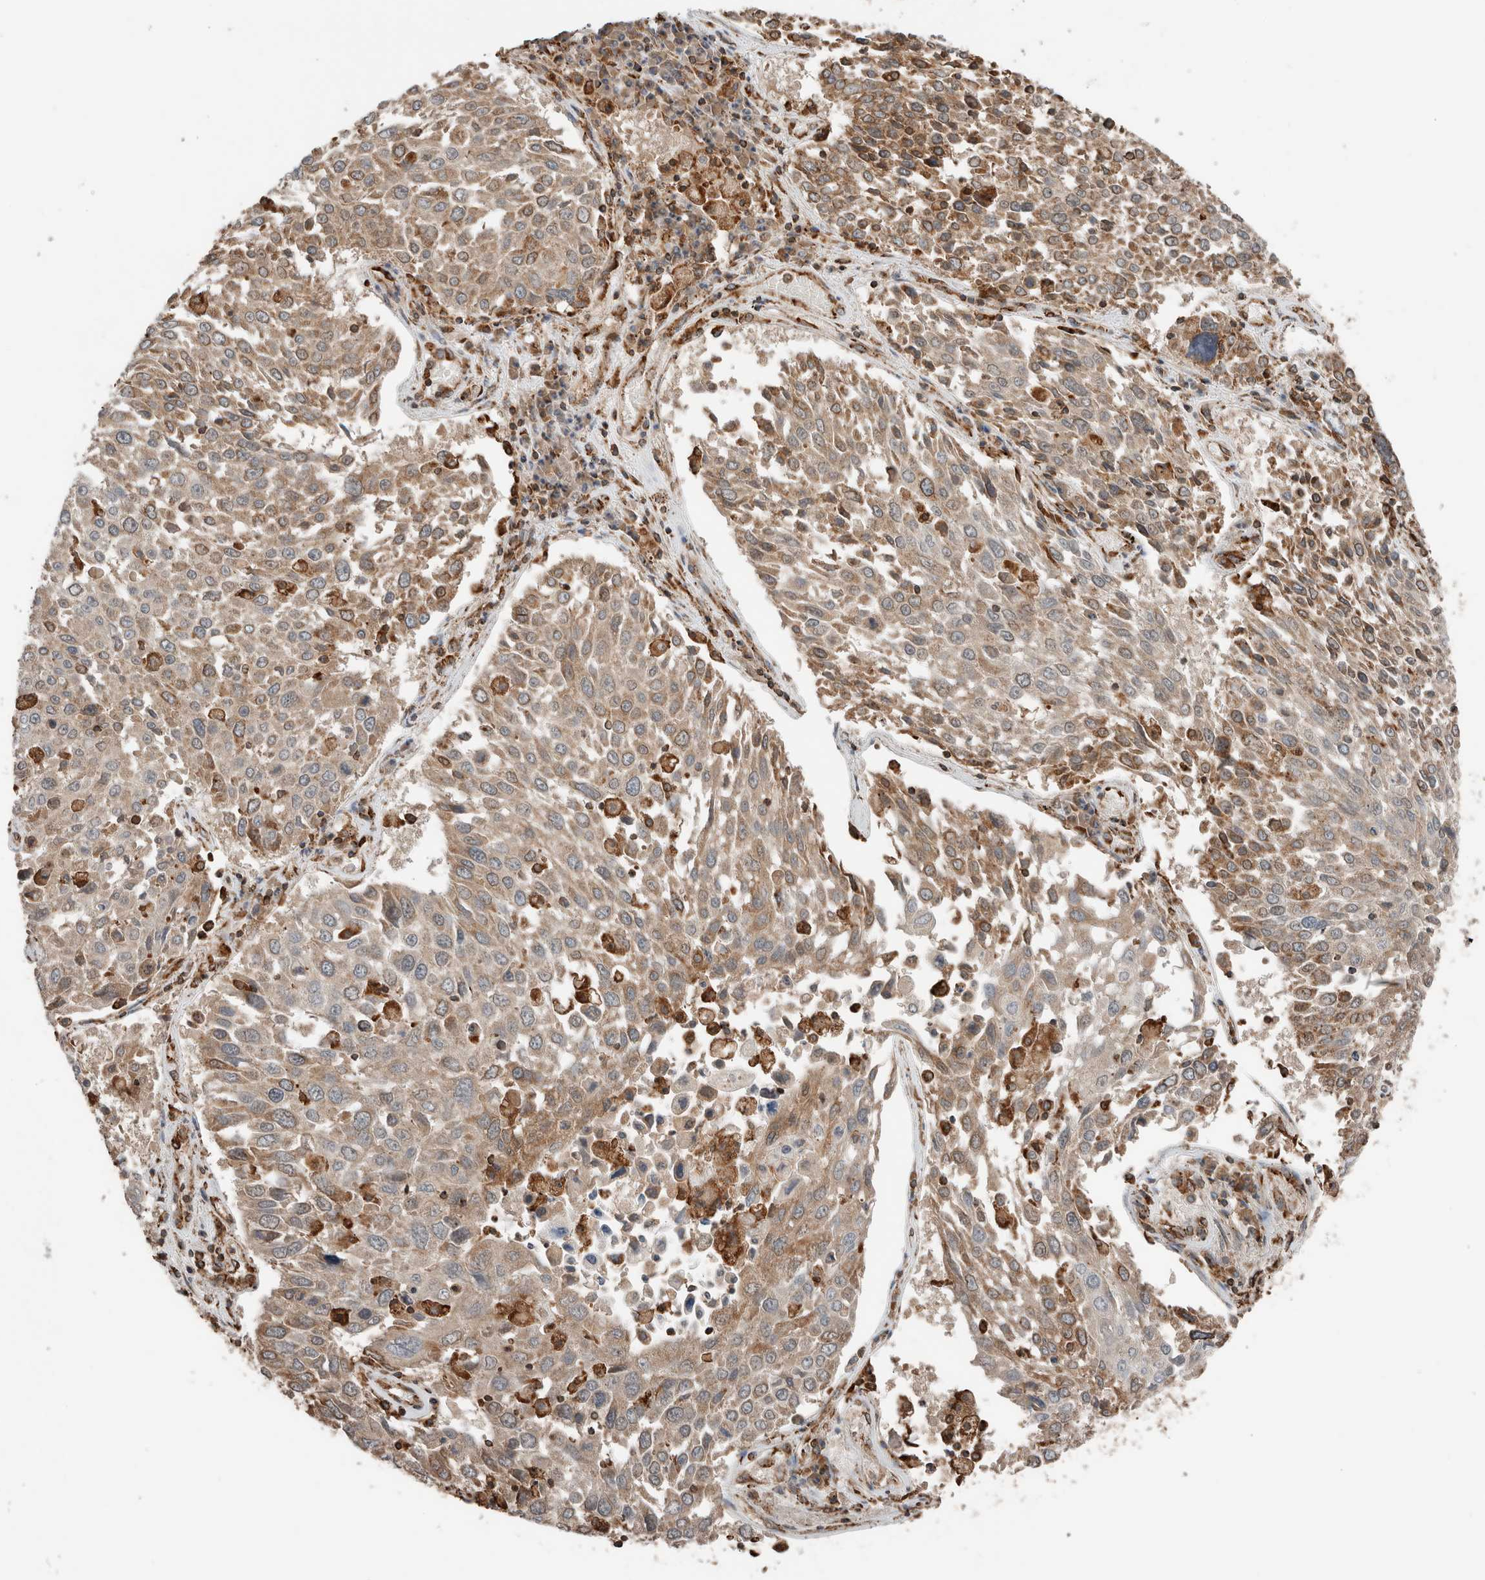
{"staining": {"intensity": "weak", "quantity": ">75%", "location": "cytoplasmic/membranous"}, "tissue": "lung cancer", "cell_type": "Tumor cells", "image_type": "cancer", "snomed": [{"axis": "morphology", "description": "Squamous cell carcinoma, NOS"}, {"axis": "topography", "description": "Lung"}], "caption": "Protein expression analysis of human lung cancer reveals weak cytoplasmic/membranous expression in about >75% of tumor cells.", "gene": "ERAP2", "patient": {"sex": "male", "age": 65}}